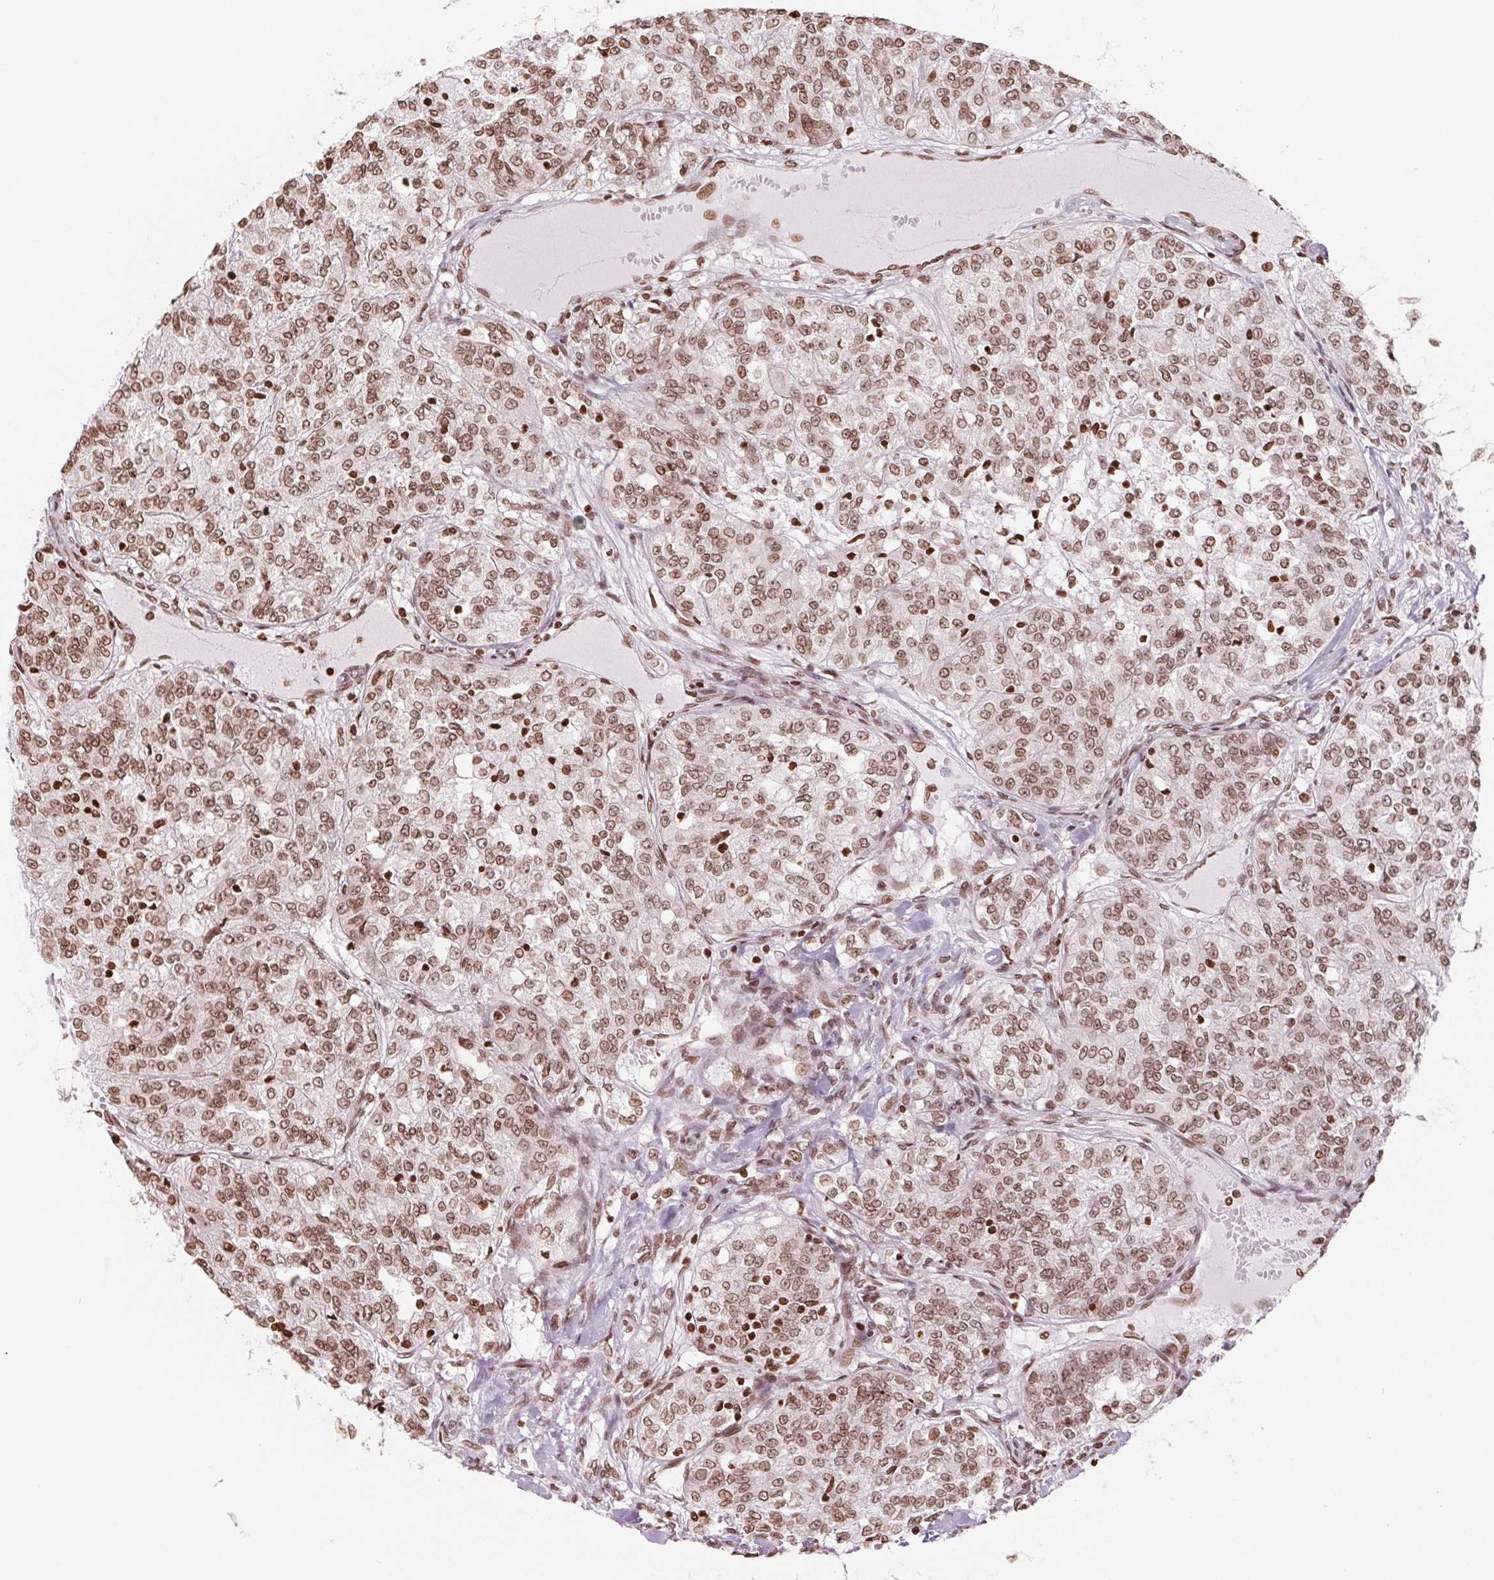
{"staining": {"intensity": "moderate", "quantity": ">75%", "location": "cytoplasmic/membranous,nuclear"}, "tissue": "renal cancer", "cell_type": "Tumor cells", "image_type": "cancer", "snomed": [{"axis": "morphology", "description": "Adenocarcinoma, NOS"}, {"axis": "topography", "description": "Kidney"}], "caption": "Renal cancer was stained to show a protein in brown. There is medium levels of moderate cytoplasmic/membranous and nuclear expression in approximately >75% of tumor cells.", "gene": "SMIM12", "patient": {"sex": "female", "age": 63}}